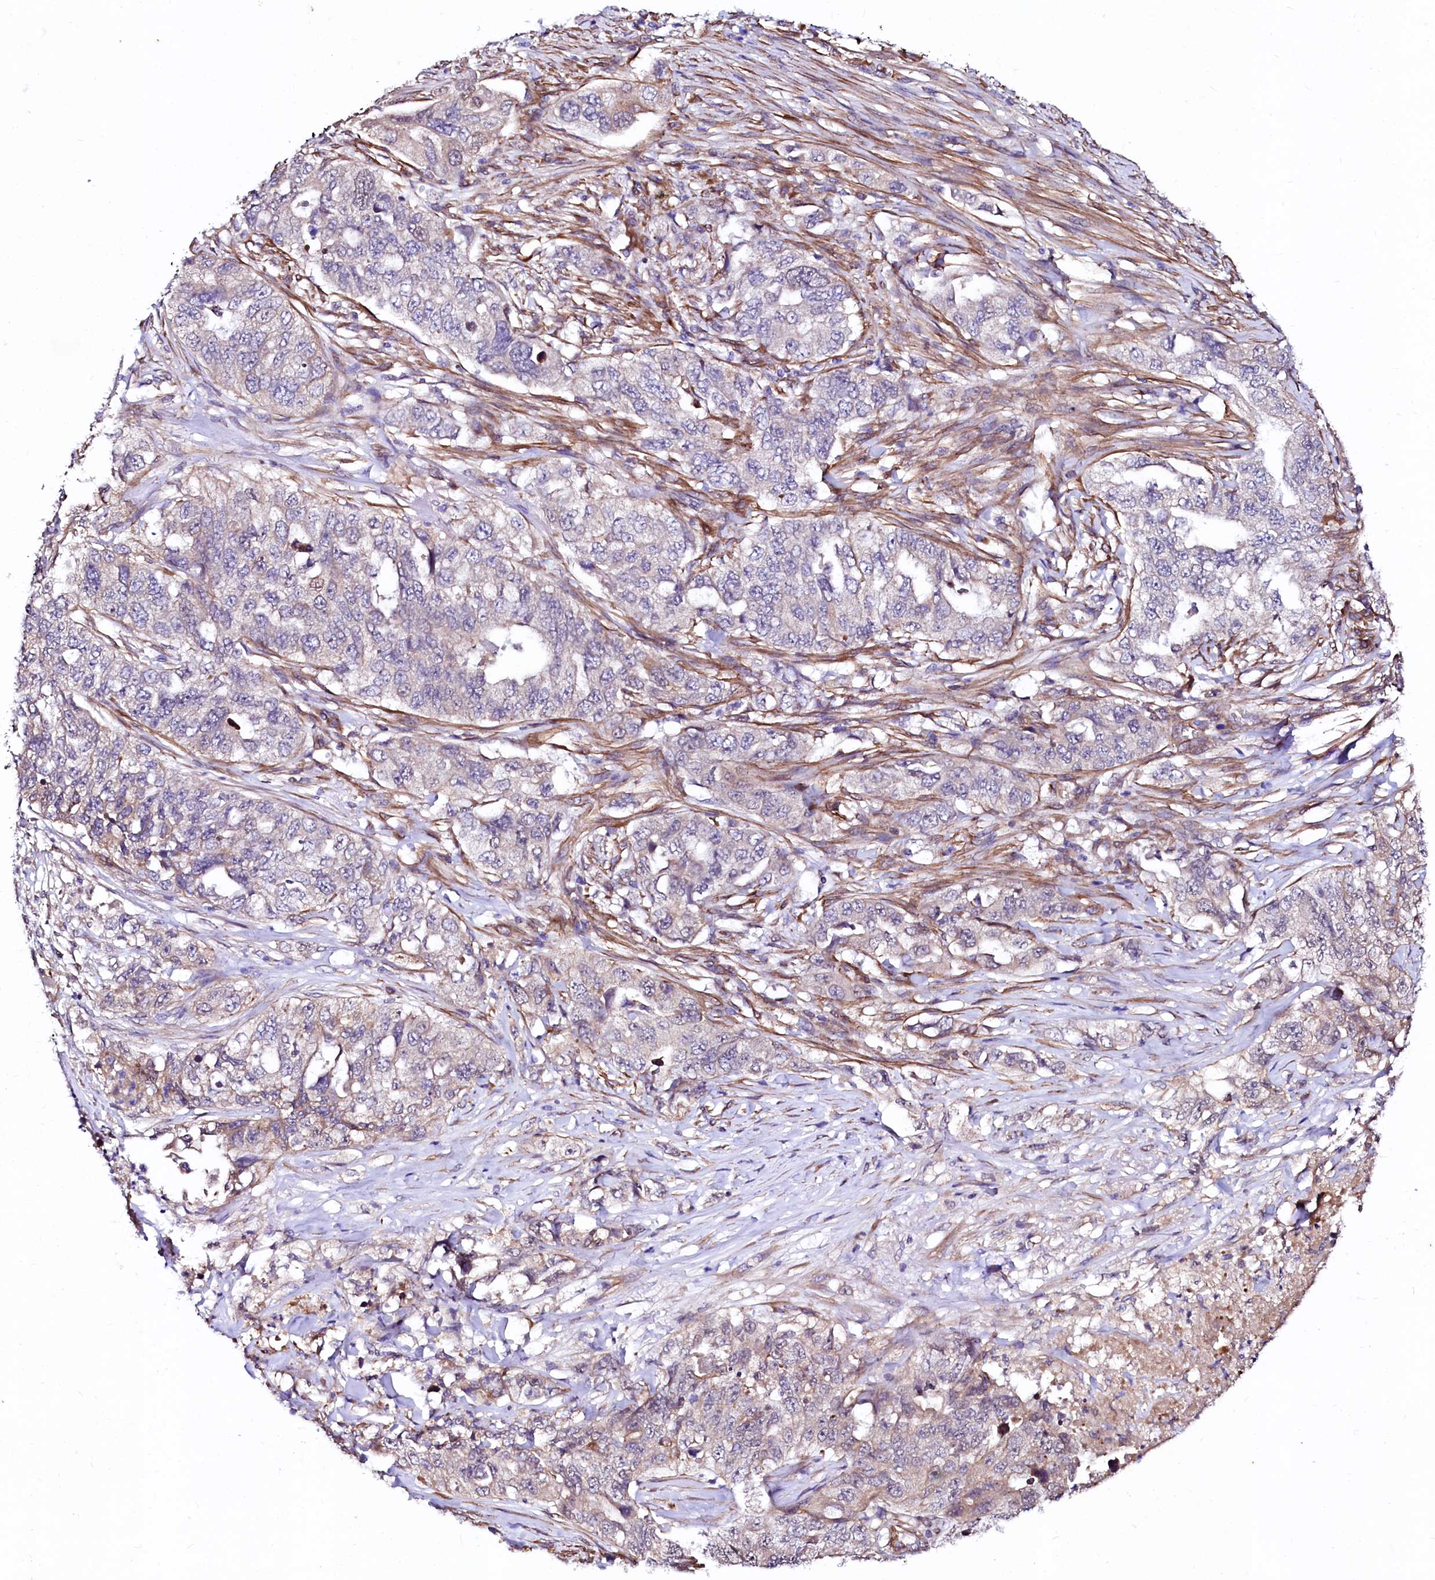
{"staining": {"intensity": "negative", "quantity": "none", "location": "none"}, "tissue": "lung cancer", "cell_type": "Tumor cells", "image_type": "cancer", "snomed": [{"axis": "morphology", "description": "Adenocarcinoma, NOS"}, {"axis": "topography", "description": "Lung"}], "caption": "Histopathology image shows no protein positivity in tumor cells of lung cancer (adenocarcinoma) tissue.", "gene": "GPR176", "patient": {"sex": "female", "age": 51}}